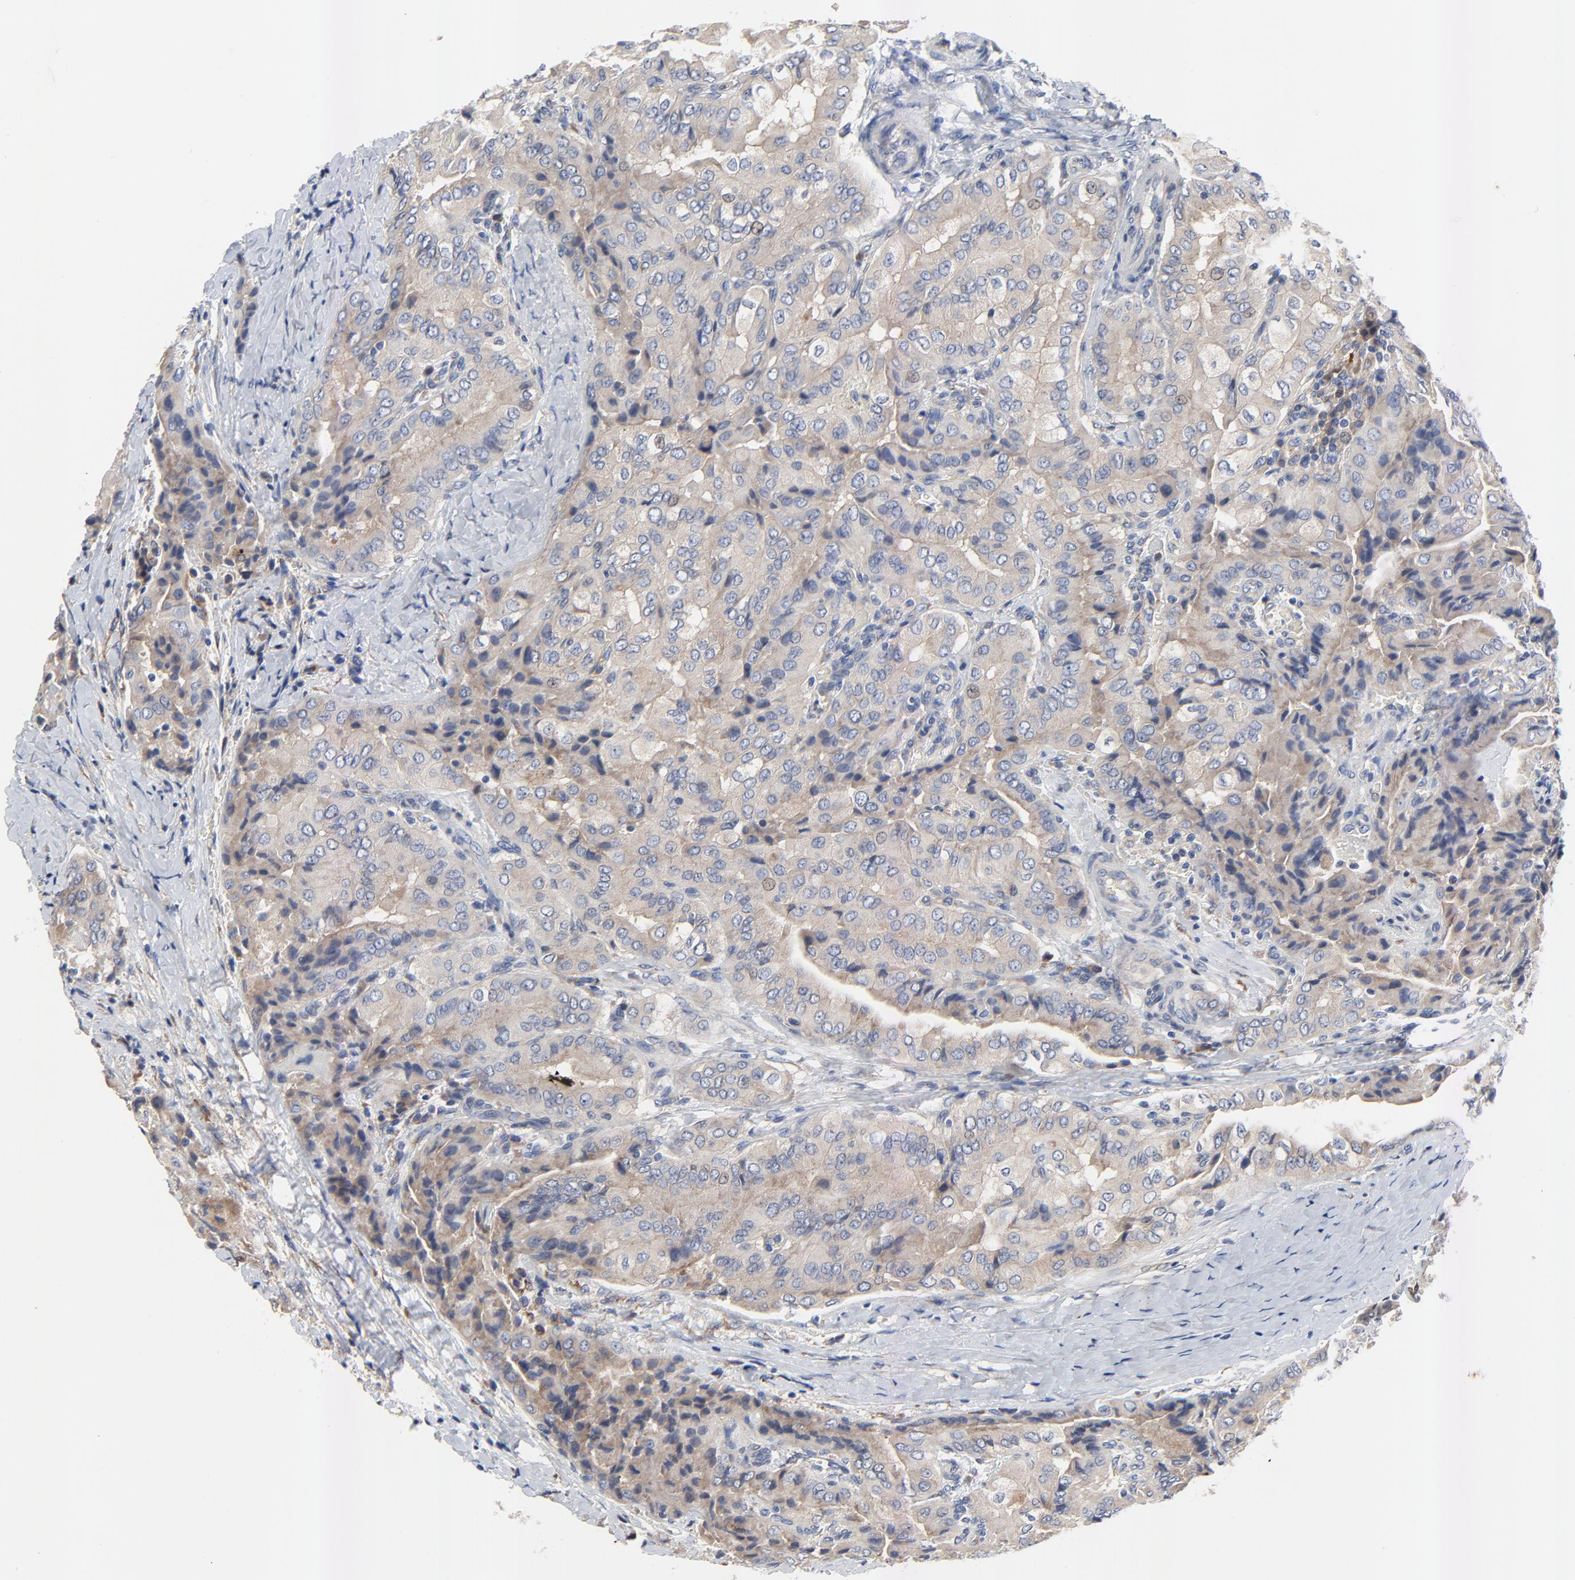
{"staining": {"intensity": "weak", "quantity": "<25%", "location": "cytoplasmic/membranous"}, "tissue": "thyroid cancer", "cell_type": "Tumor cells", "image_type": "cancer", "snomed": [{"axis": "morphology", "description": "Papillary adenocarcinoma, NOS"}, {"axis": "topography", "description": "Thyroid gland"}], "caption": "Photomicrograph shows no protein expression in tumor cells of thyroid papillary adenocarcinoma tissue.", "gene": "VAV2", "patient": {"sex": "female", "age": 71}}